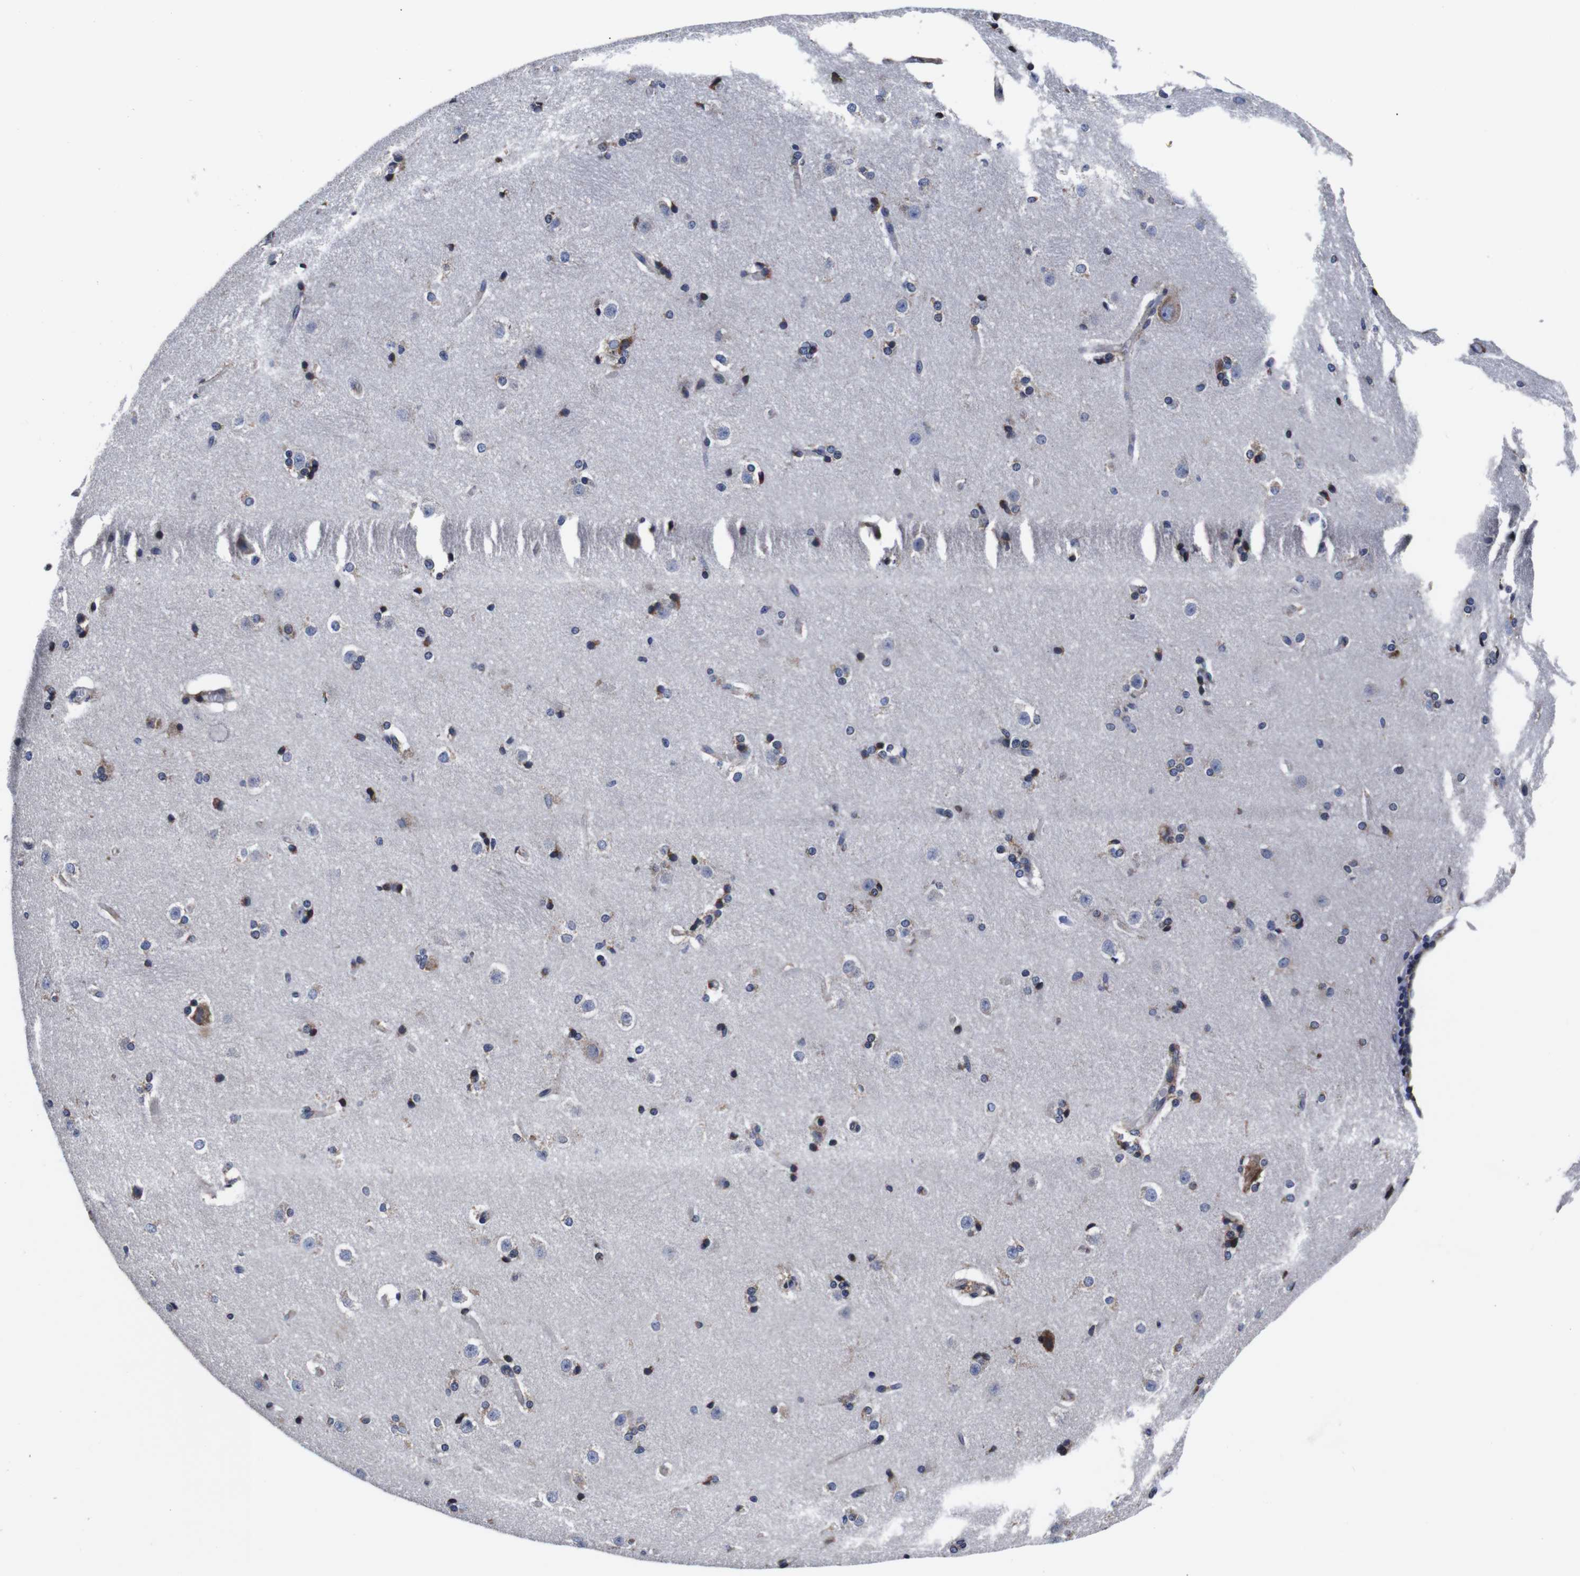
{"staining": {"intensity": "moderate", "quantity": "25%-75%", "location": "cytoplasmic/membranous"}, "tissue": "caudate", "cell_type": "Glial cells", "image_type": "normal", "snomed": [{"axis": "morphology", "description": "Normal tissue, NOS"}, {"axis": "topography", "description": "Lateral ventricle wall"}], "caption": "Brown immunohistochemical staining in normal caudate shows moderate cytoplasmic/membranous expression in about 25%-75% of glial cells. (DAB IHC with brightfield microscopy, high magnification).", "gene": "PPIB", "patient": {"sex": "female", "age": 19}}